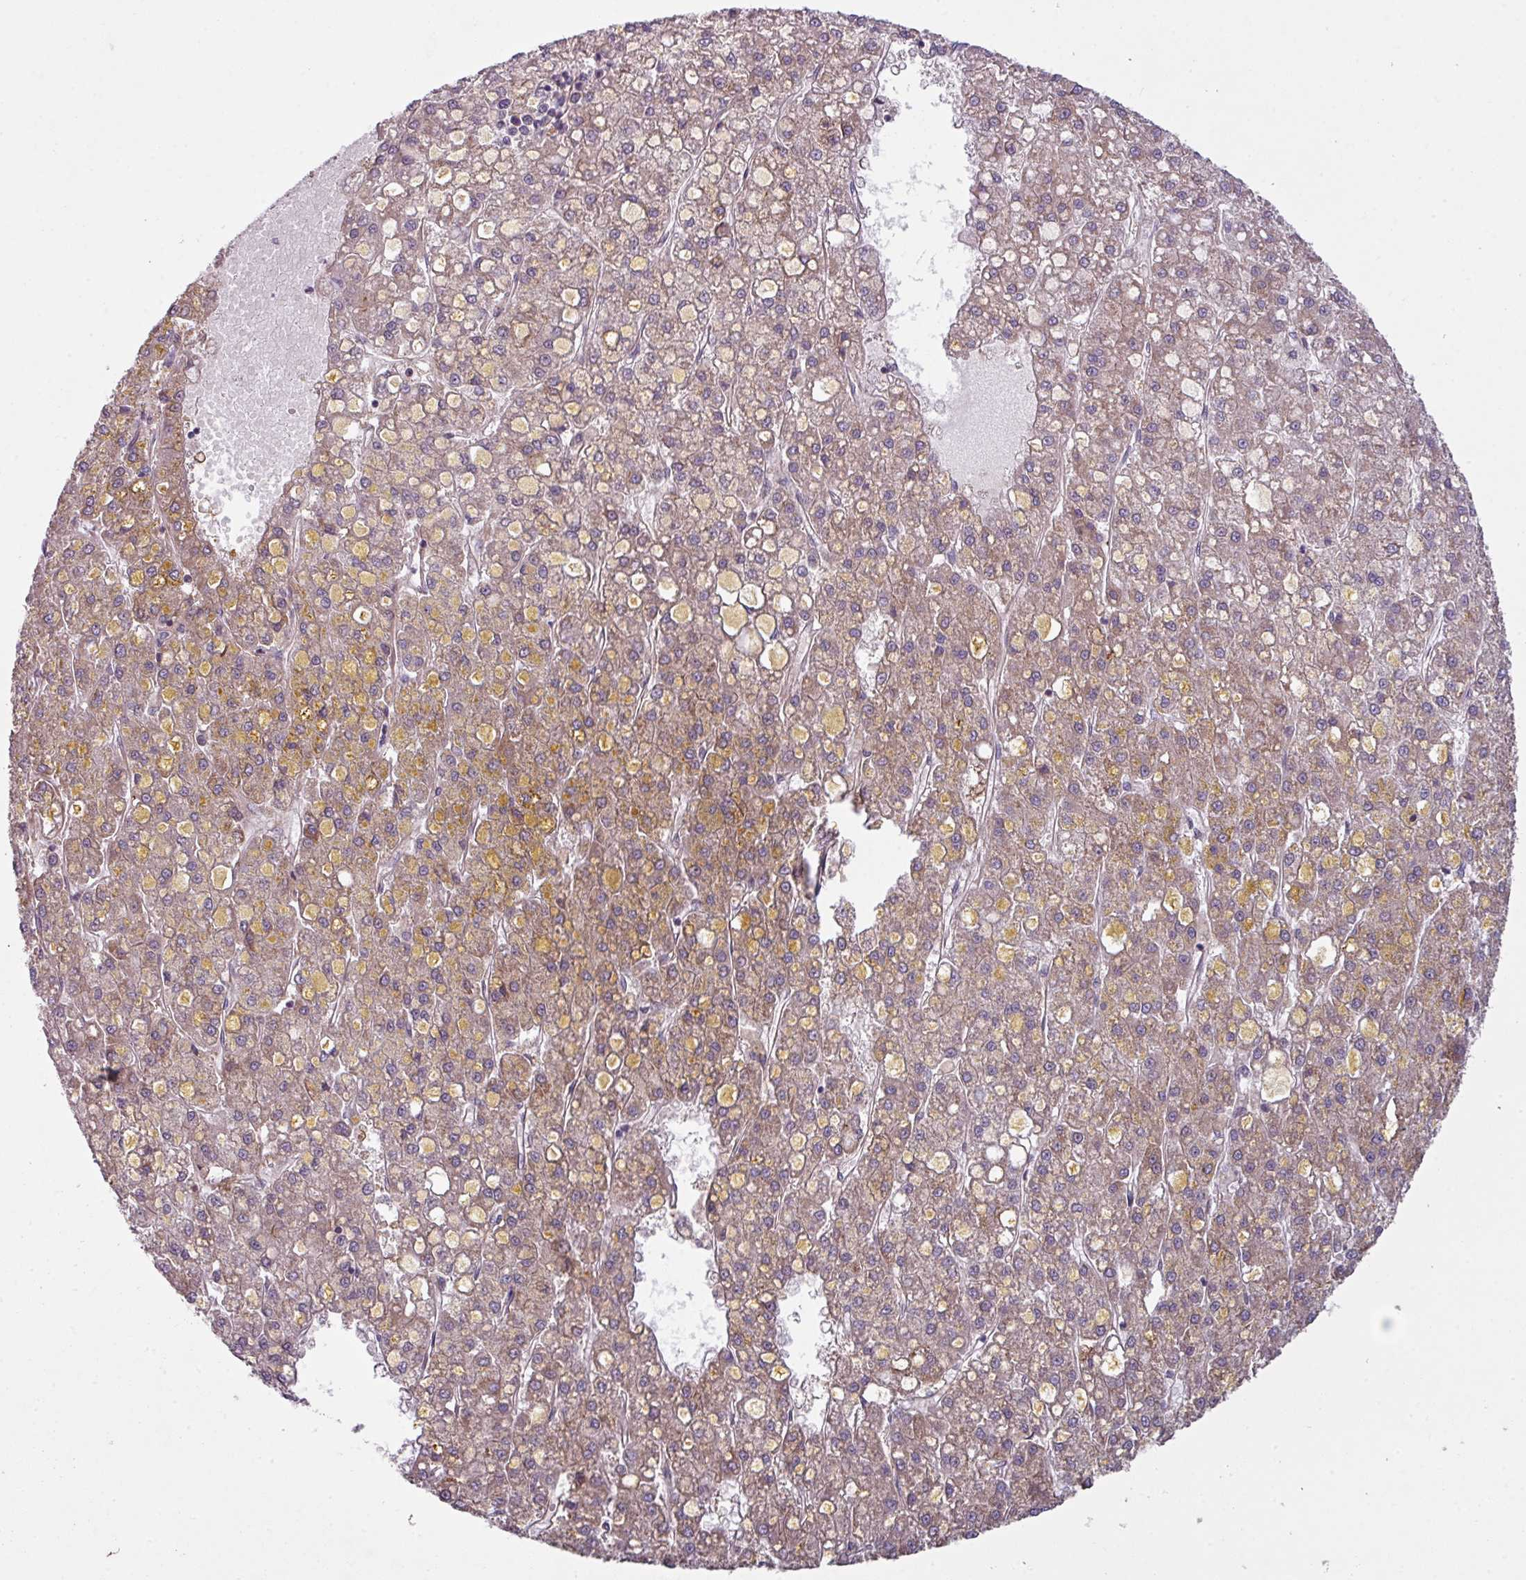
{"staining": {"intensity": "weak", "quantity": "25%-75%", "location": "cytoplasmic/membranous"}, "tissue": "liver cancer", "cell_type": "Tumor cells", "image_type": "cancer", "snomed": [{"axis": "morphology", "description": "Carcinoma, Hepatocellular, NOS"}, {"axis": "topography", "description": "Liver"}], "caption": "Immunohistochemical staining of liver hepatocellular carcinoma demonstrates low levels of weak cytoplasmic/membranous protein staining in approximately 25%-75% of tumor cells.", "gene": "ZC2HC1C", "patient": {"sex": "male", "age": 67}}